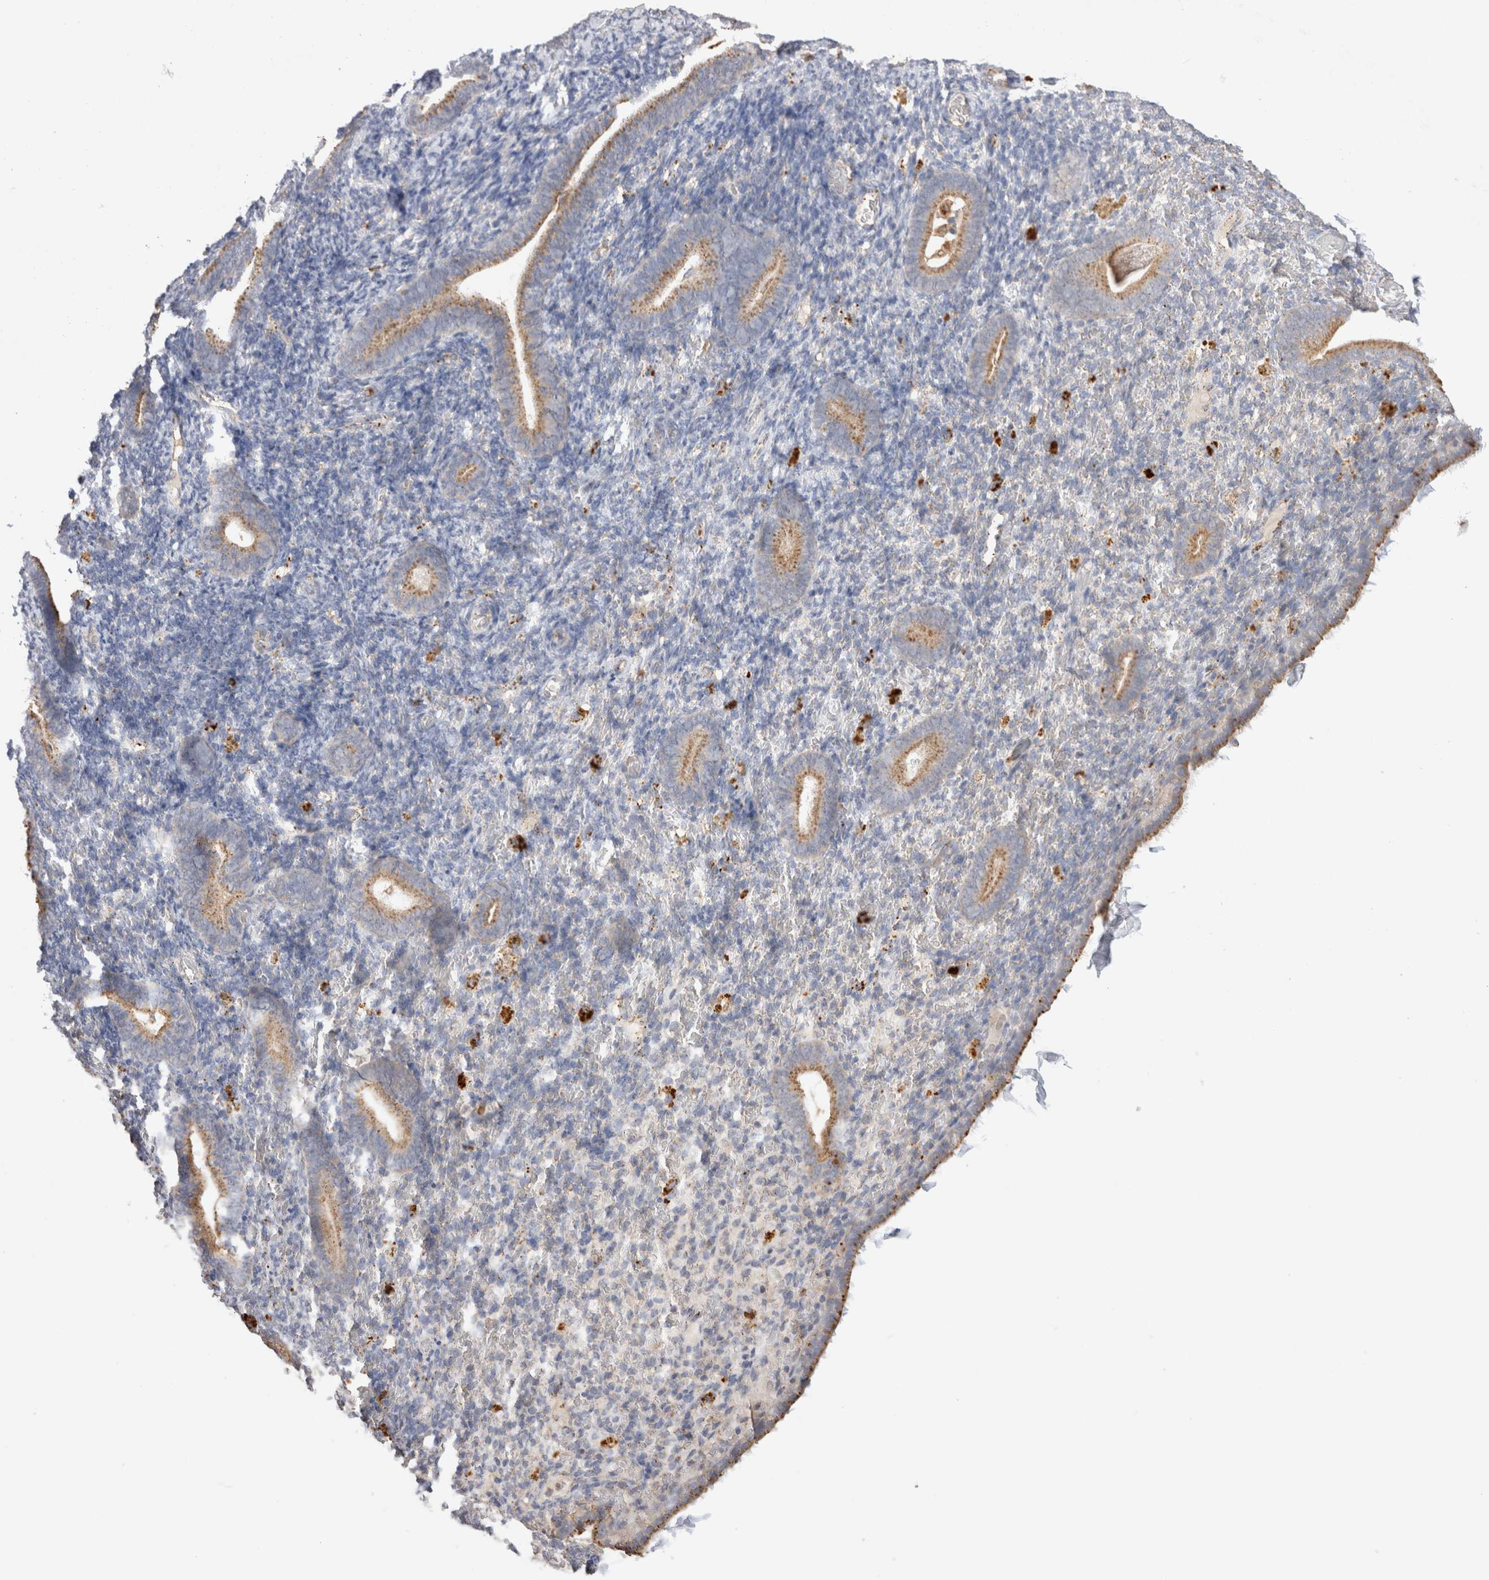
{"staining": {"intensity": "negative", "quantity": "none", "location": "none"}, "tissue": "endometrium", "cell_type": "Cells in endometrial stroma", "image_type": "normal", "snomed": [{"axis": "morphology", "description": "Normal tissue, NOS"}, {"axis": "topography", "description": "Endometrium"}], "caption": "Immunohistochemistry of normal endometrium shows no positivity in cells in endometrial stroma. (Stains: DAB immunohistochemistry with hematoxylin counter stain, Microscopy: brightfield microscopy at high magnification).", "gene": "GNS", "patient": {"sex": "female", "age": 51}}